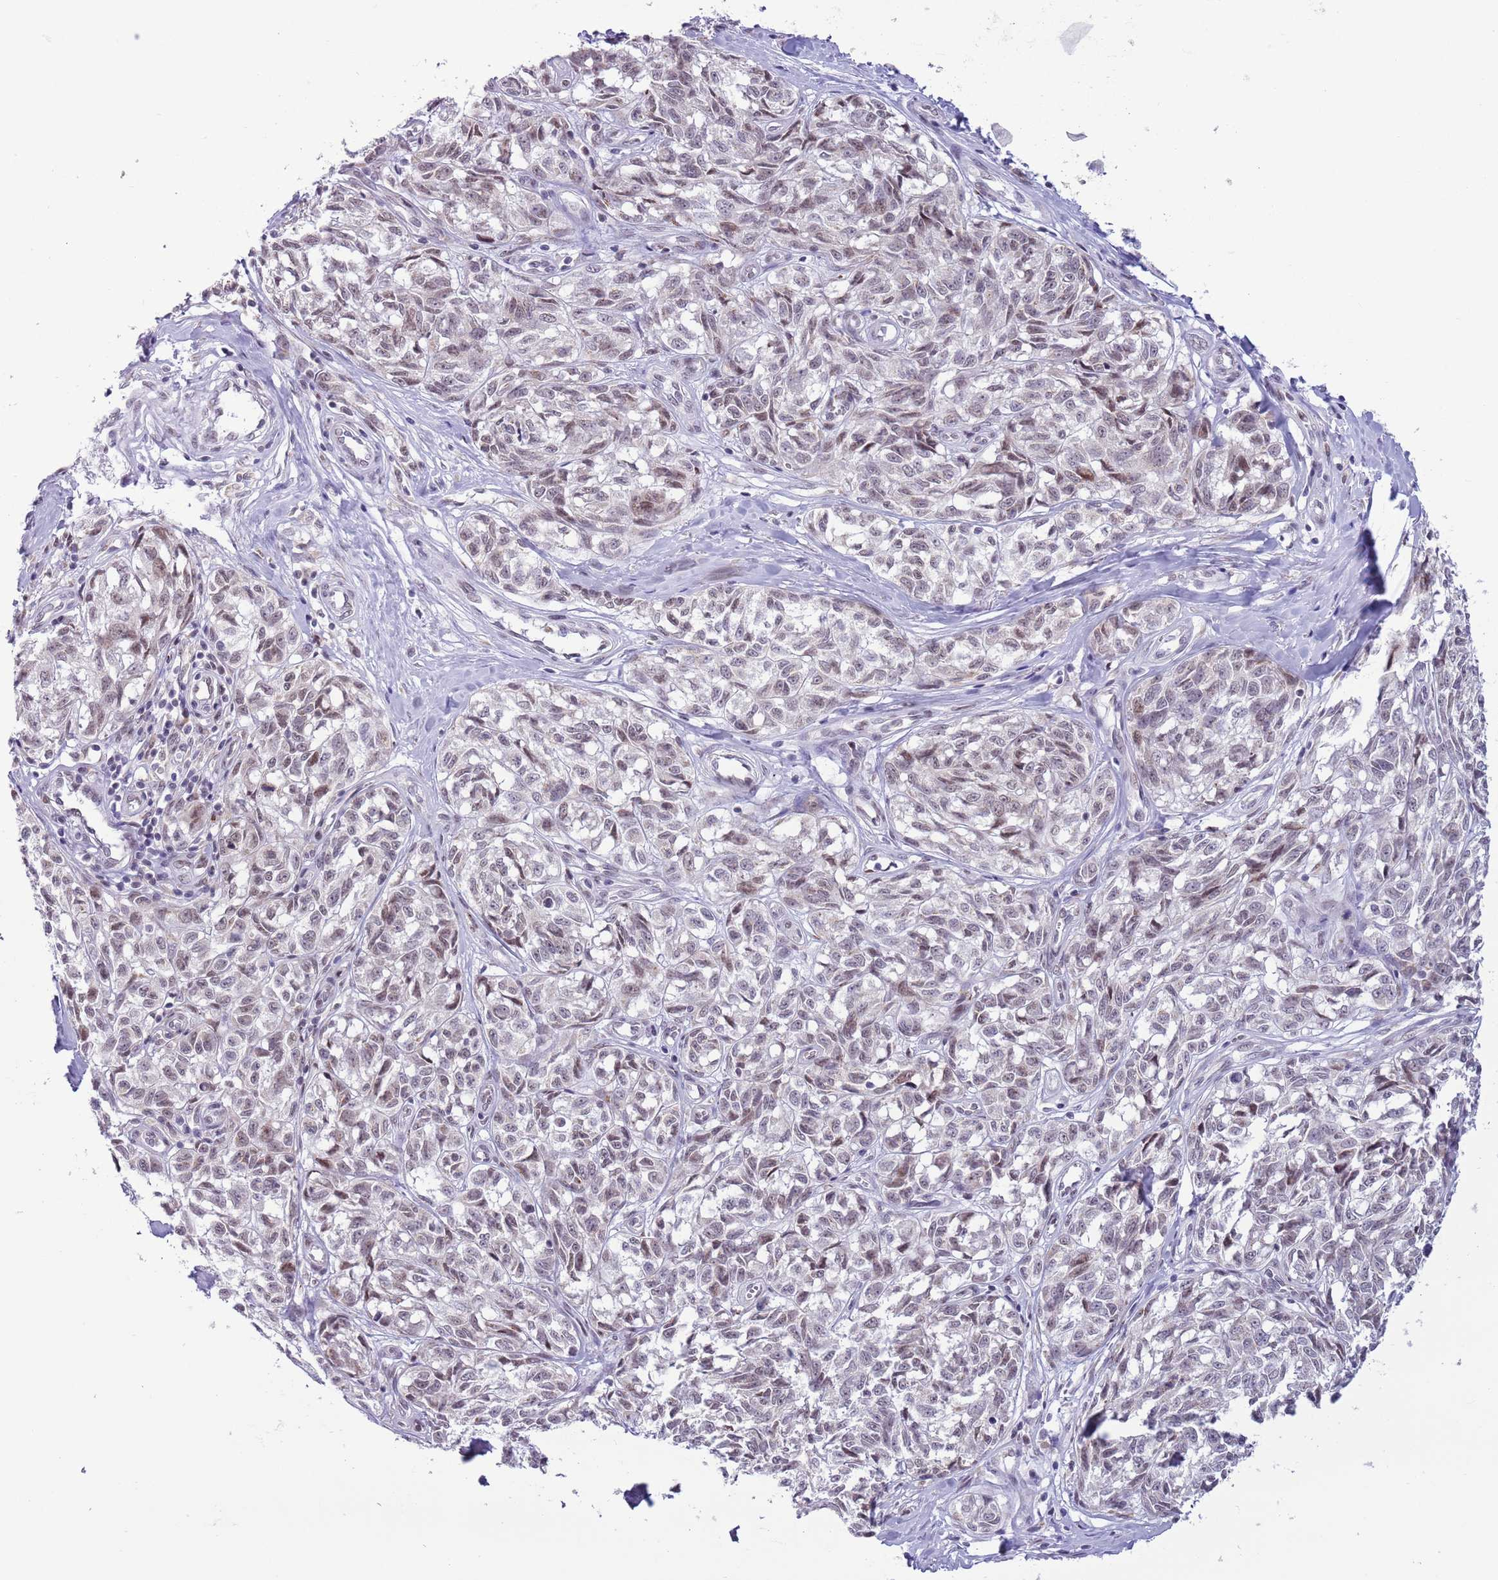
{"staining": {"intensity": "weak", "quantity": "25%-75%", "location": "nuclear"}, "tissue": "melanoma", "cell_type": "Tumor cells", "image_type": "cancer", "snomed": [{"axis": "morphology", "description": "Normal tissue, NOS"}, {"axis": "morphology", "description": "Malignant melanoma, NOS"}, {"axis": "topography", "description": "Skin"}], "caption": "Immunohistochemistry (IHC) micrograph of neoplastic tissue: human melanoma stained using IHC demonstrates low levels of weak protein expression localized specifically in the nuclear of tumor cells, appearing as a nuclear brown color.", "gene": "ZNF576", "patient": {"sex": "female", "age": 64}}